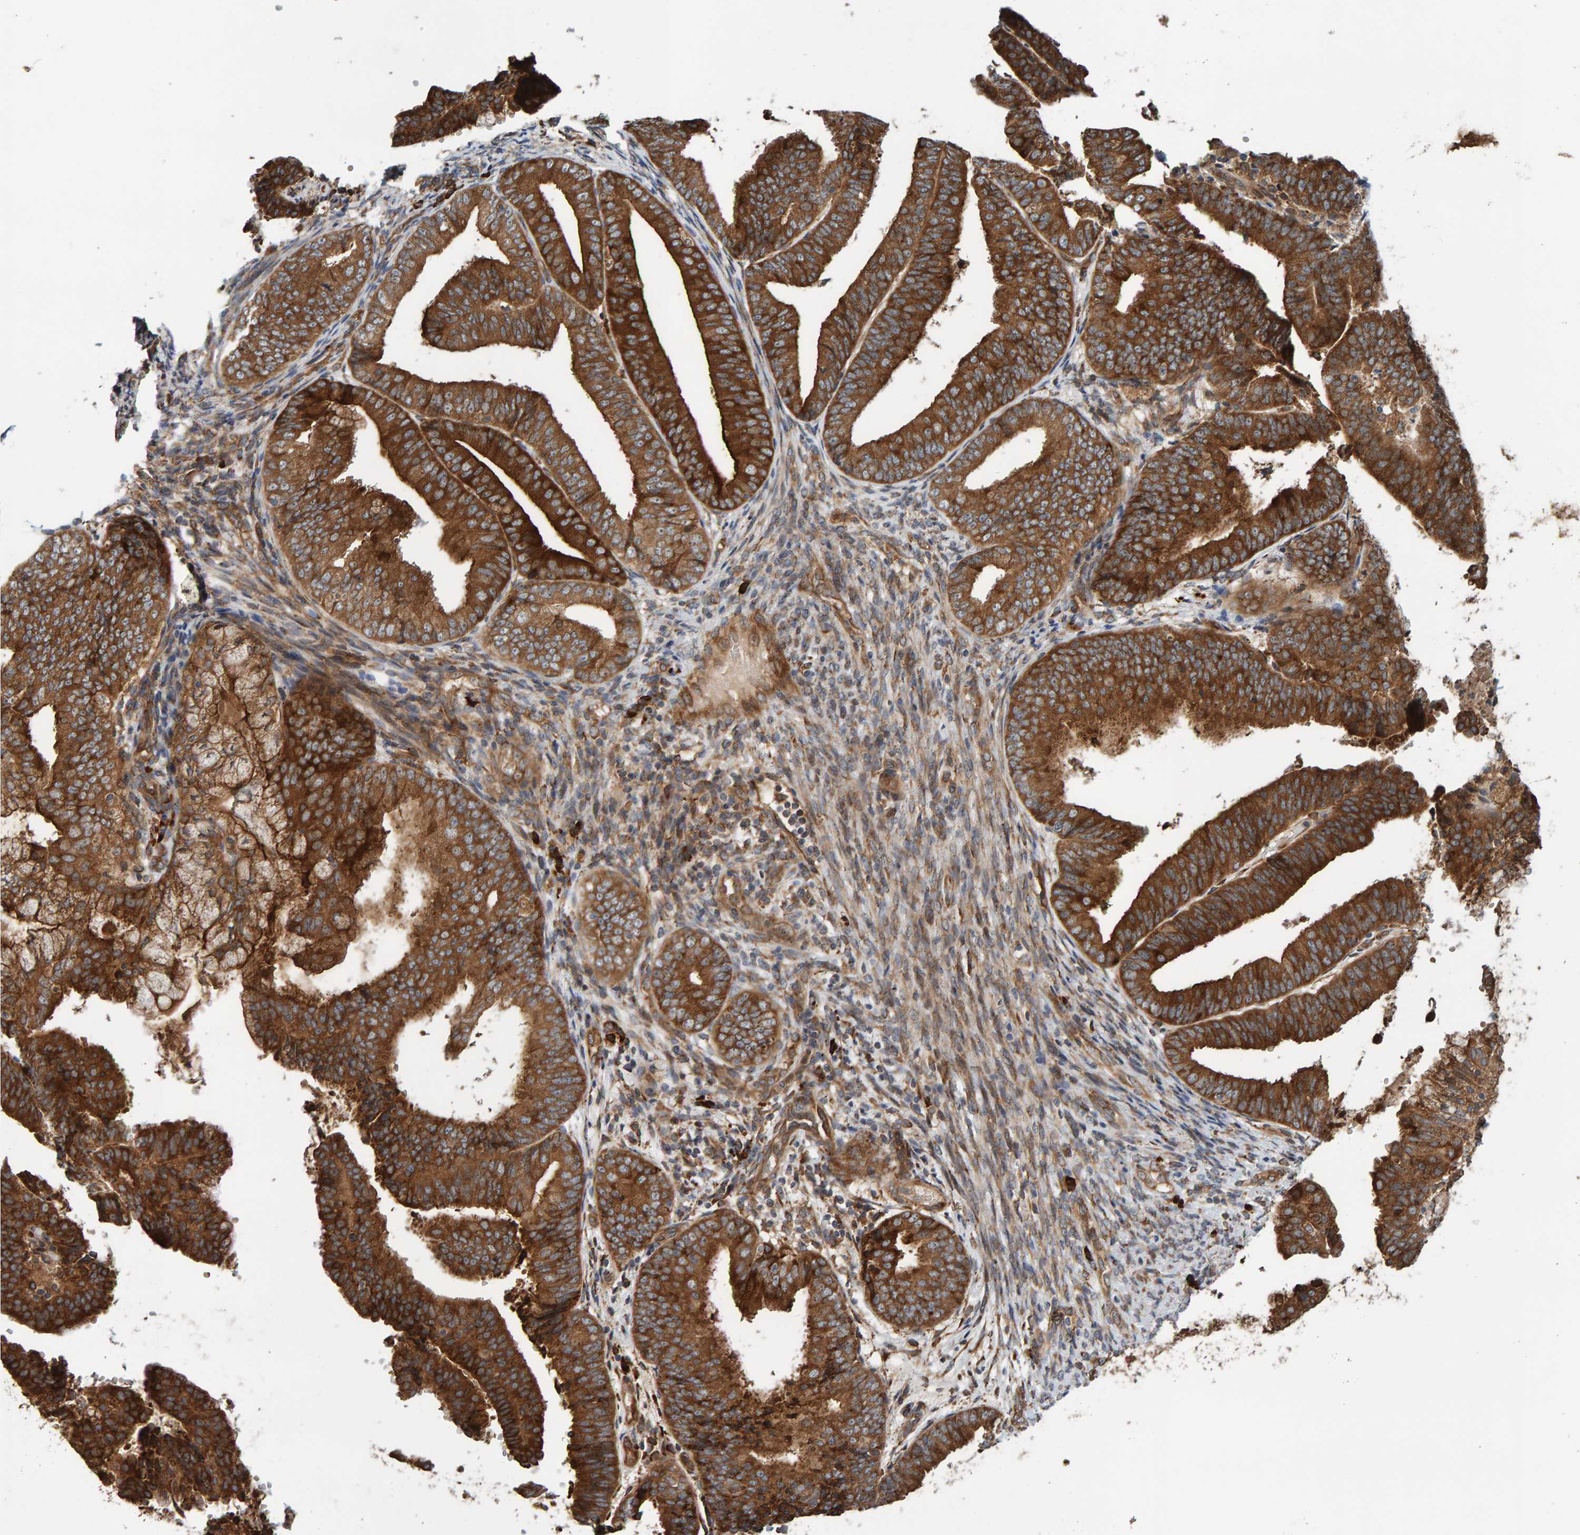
{"staining": {"intensity": "strong", "quantity": ">75%", "location": "cytoplasmic/membranous"}, "tissue": "endometrial cancer", "cell_type": "Tumor cells", "image_type": "cancer", "snomed": [{"axis": "morphology", "description": "Adenocarcinoma, NOS"}, {"axis": "topography", "description": "Endometrium"}], "caption": "There is high levels of strong cytoplasmic/membranous staining in tumor cells of adenocarcinoma (endometrial), as demonstrated by immunohistochemical staining (brown color).", "gene": "BAIAP2", "patient": {"sex": "female", "age": 63}}